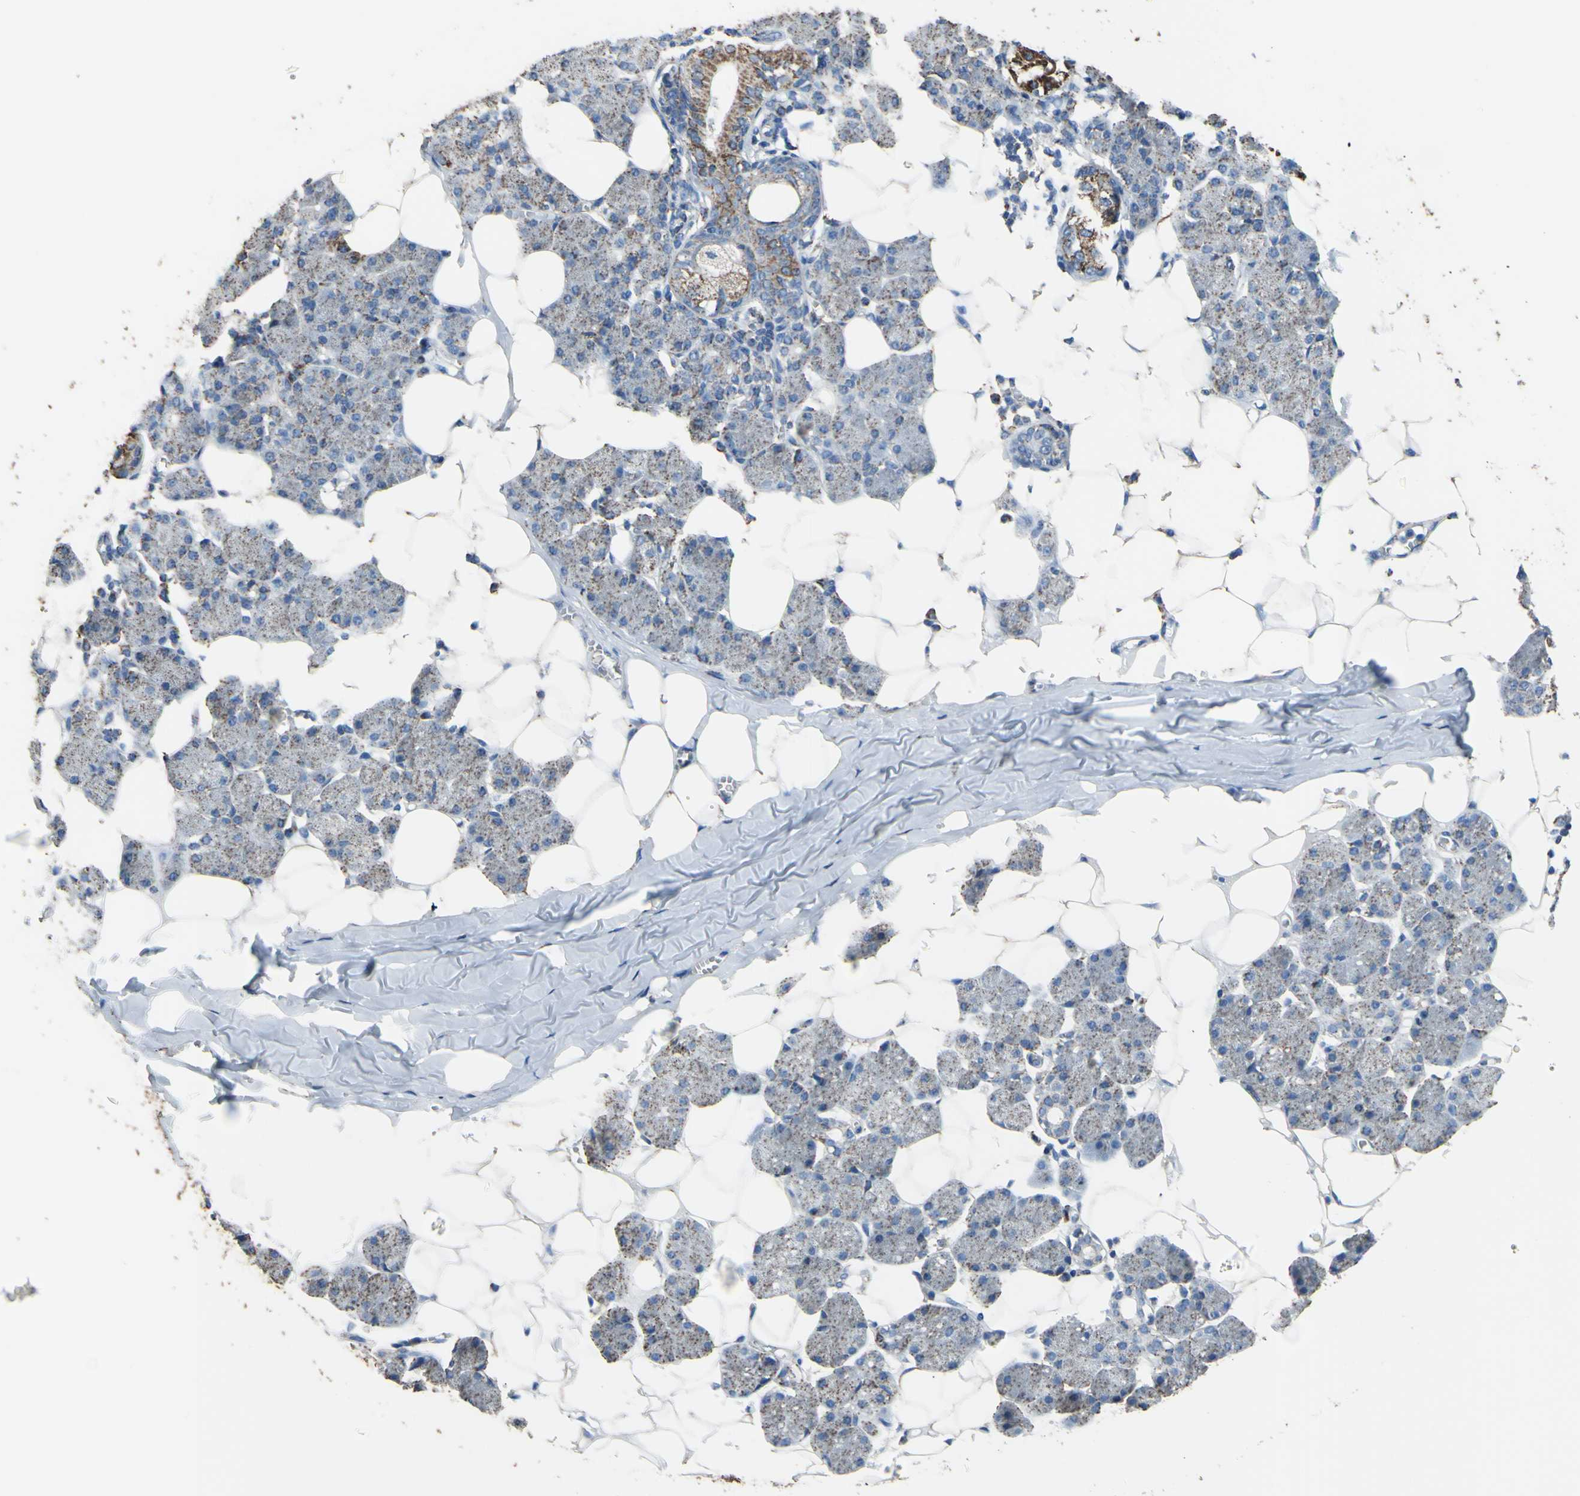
{"staining": {"intensity": "moderate", "quantity": "25%-75%", "location": "cytoplasmic/membranous"}, "tissue": "salivary gland", "cell_type": "Glandular cells", "image_type": "normal", "snomed": [{"axis": "morphology", "description": "Normal tissue, NOS"}, {"axis": "morphology", "description": "Adenoma, NOS"}, {"axis": "topography", "description": "Salivary gland"}], "caption": "Protein expression analysis of benign human salivary gland reveals moderate cytoplasmic/membranous staining in about 25%-75% of glandular cells.", "gene": "CMKLR2", "patient": {"sex": "female", "age": 32}}